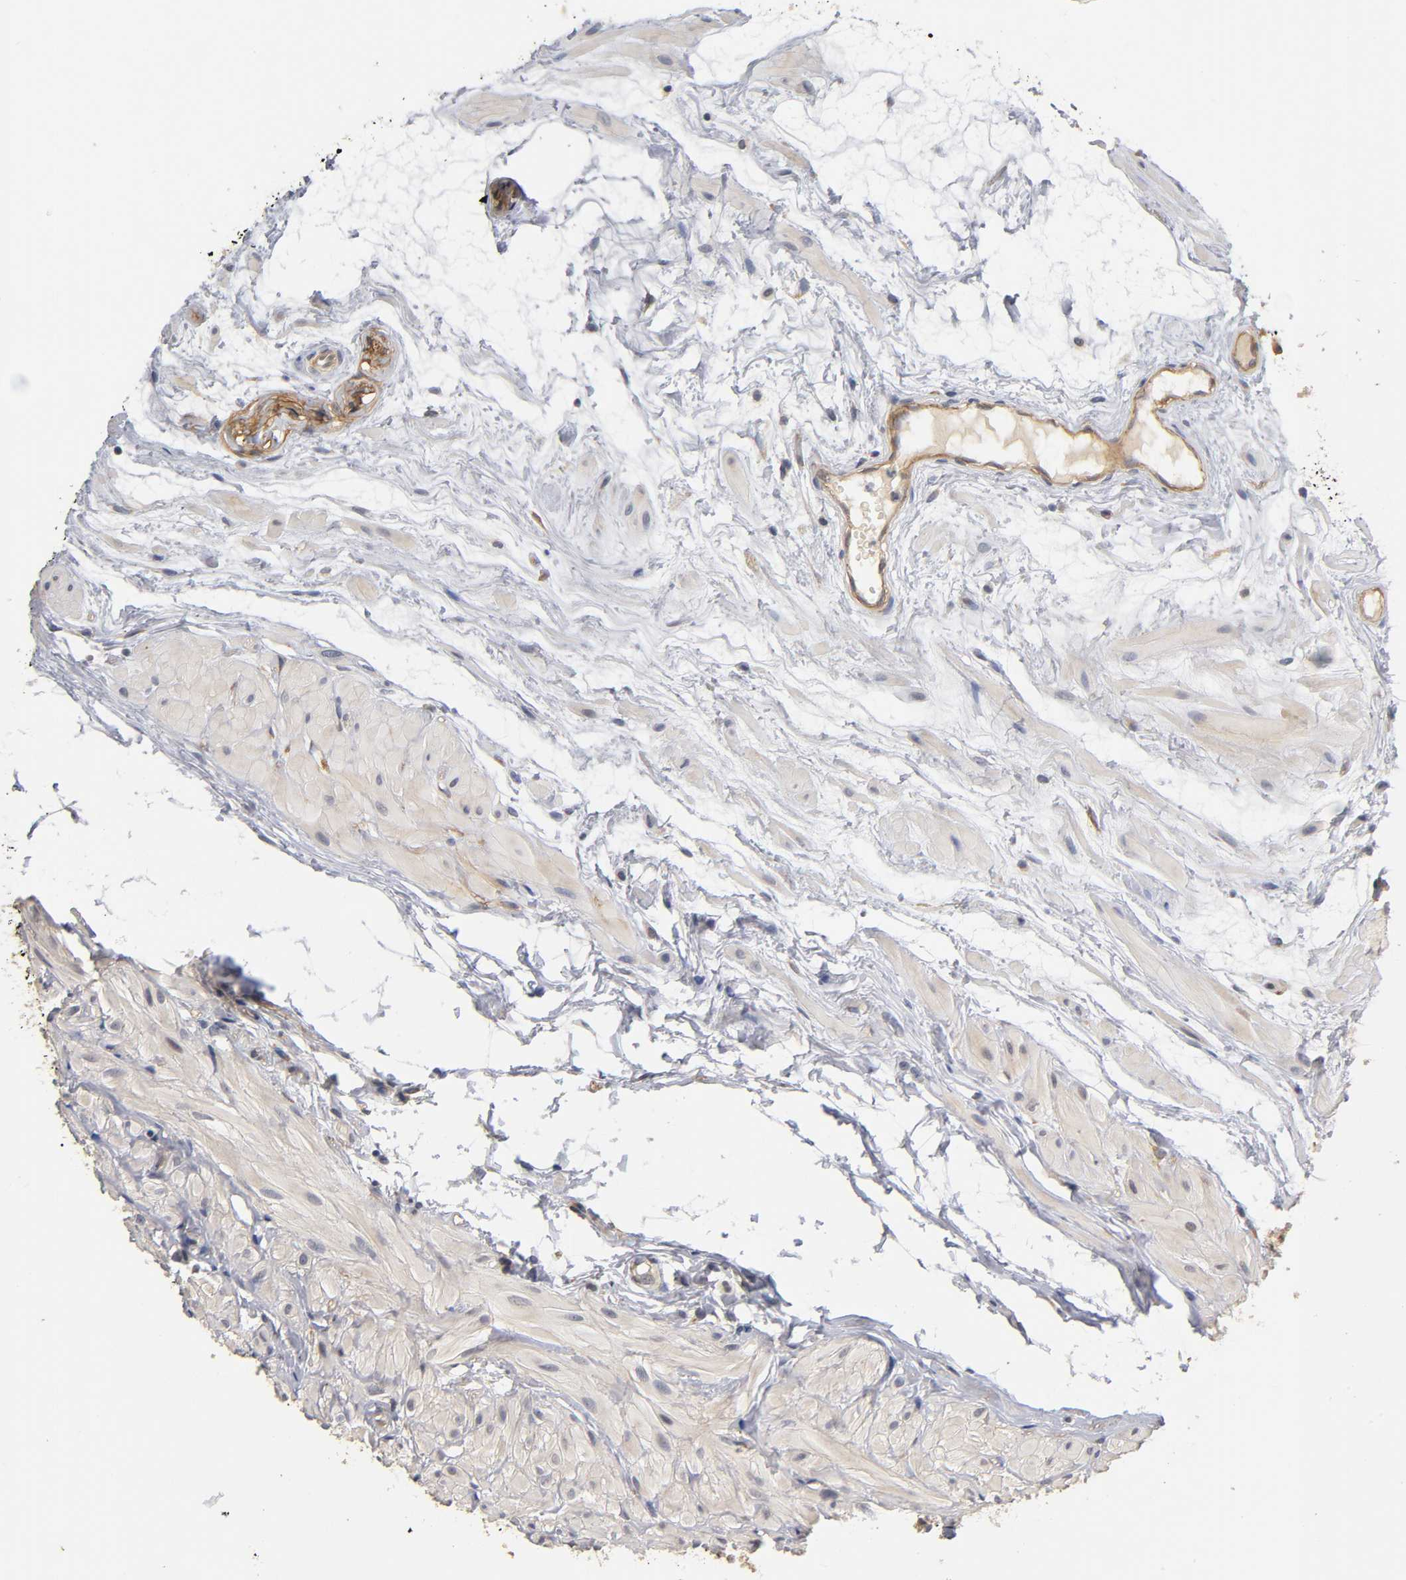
{"staining": {"intensity": "weak", "quantity": ">75%", "location": "cytoplasmic/membranous"}, "tissue": "epididymis", "cell_type": "Glandular cells", "image_type": "normal", "snomed": [{"axis": "morphology", "description": "Normal tissue, NOS"}, {"axis": "morphology", "description": "Atrophy, NOS"}, {"axis": "topography", "description": "Testis"}, {"axis": "topography", "description": "Epididymis"}], "caption": "Glandular cells demonstrate low levels of weak cytoplasmic/membranous staining in about >75% of cells in unremarkable epididymis. (IHC, brightfield microscopy, high magnification).", "gene": "LAMB1", "patient": {"sex": "male", "age": 18}}